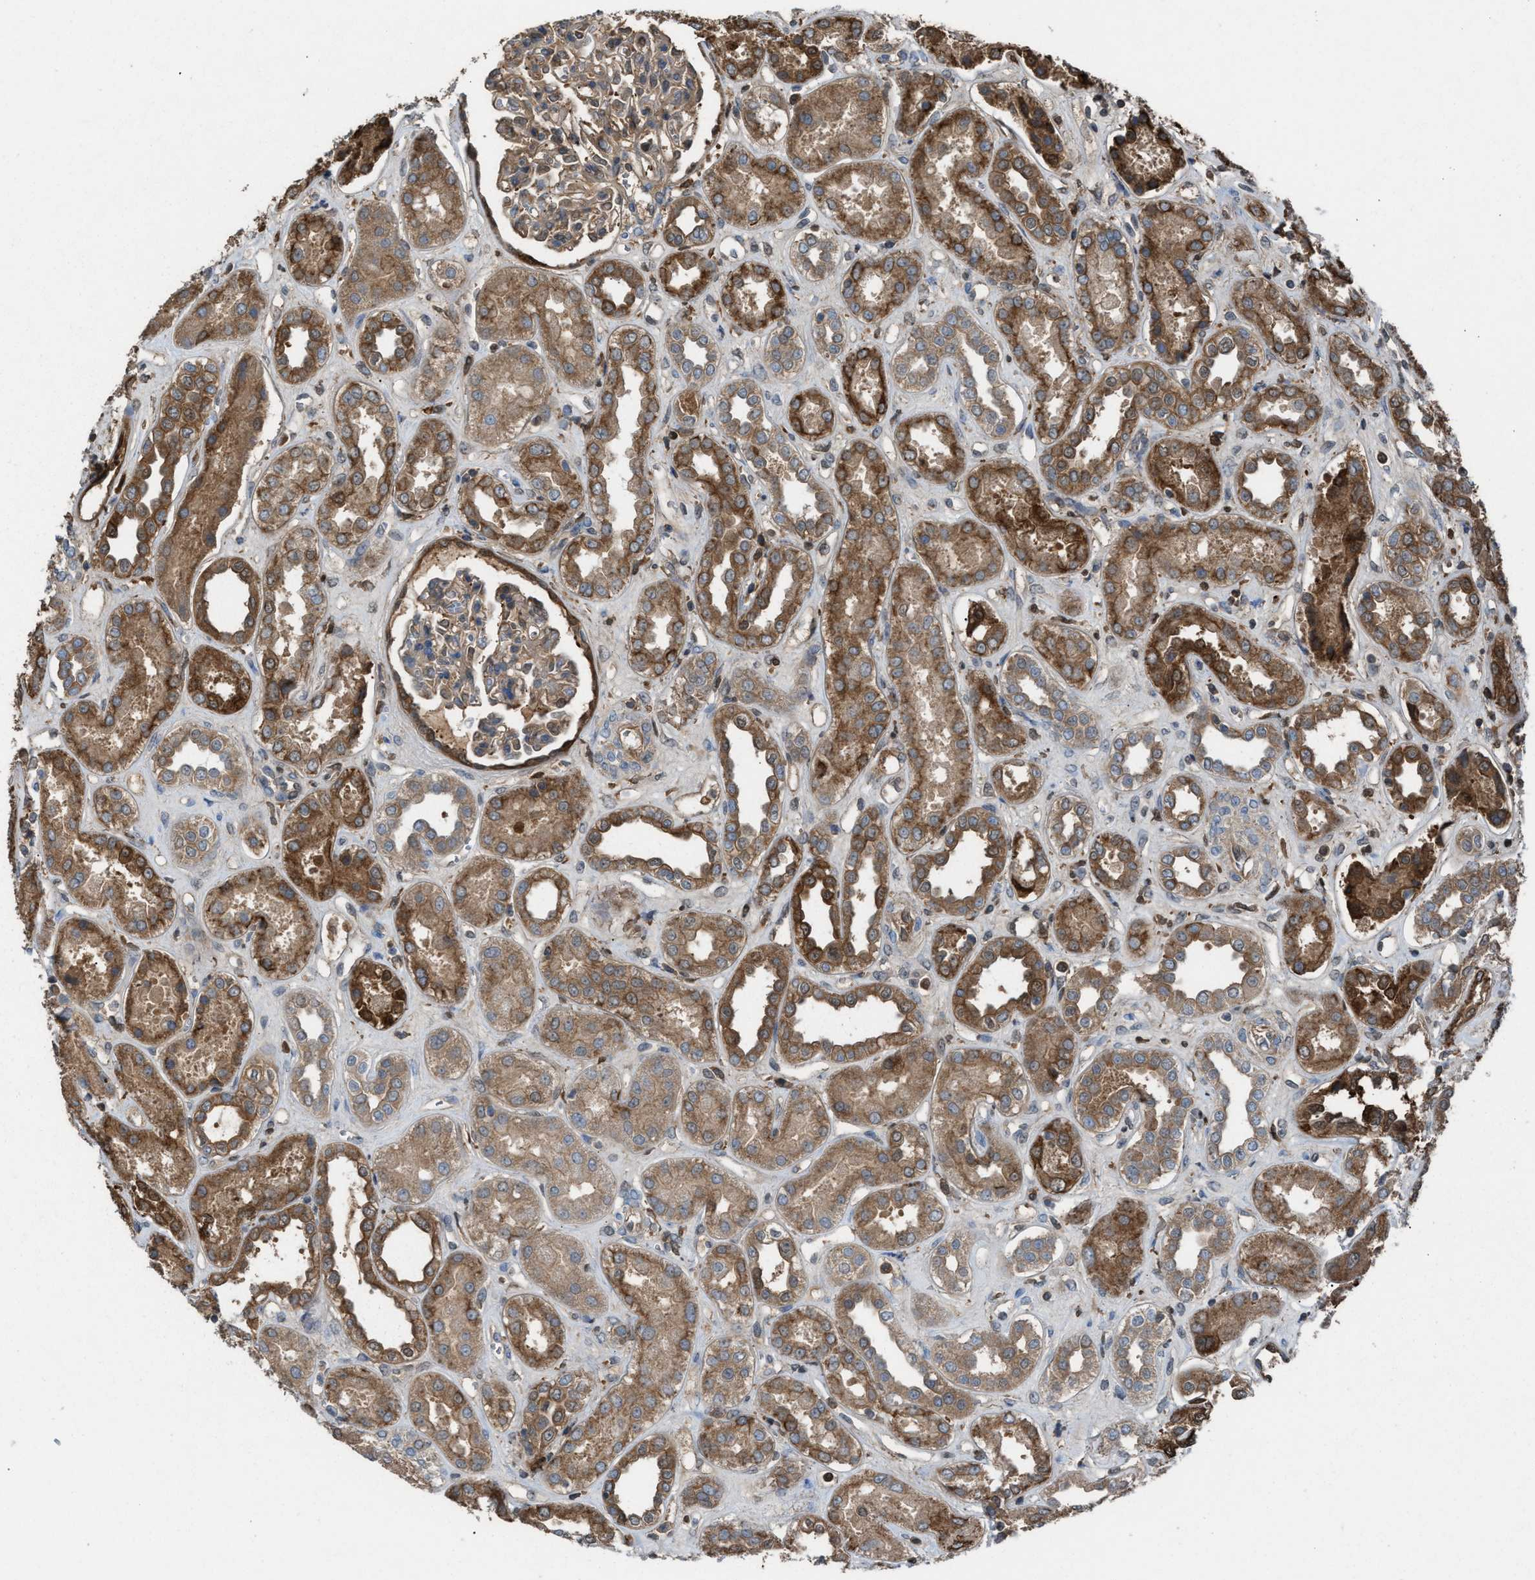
{"staining": {"intensity": "weak", "quantity": ">75%", "location": "cytoplasmic/membranous"}, "tissue": "kidney", "cell_type": "Cells in glomeruli", "image_type": "normal", "snomed": [{"axis": "morphology", "description": "Normal tissue, NOS"}, {"axis": "topography", "description": "Kidney"}], "caption": "Cells in glomeruli show weak cytoplasmic/membranous expression in about >75% of cells in normal kidney. The protein is shown in brown color, while the nuclei are stained blue.", "gene": "TPK1", "patient": {"sex": "male", "age": 59}}